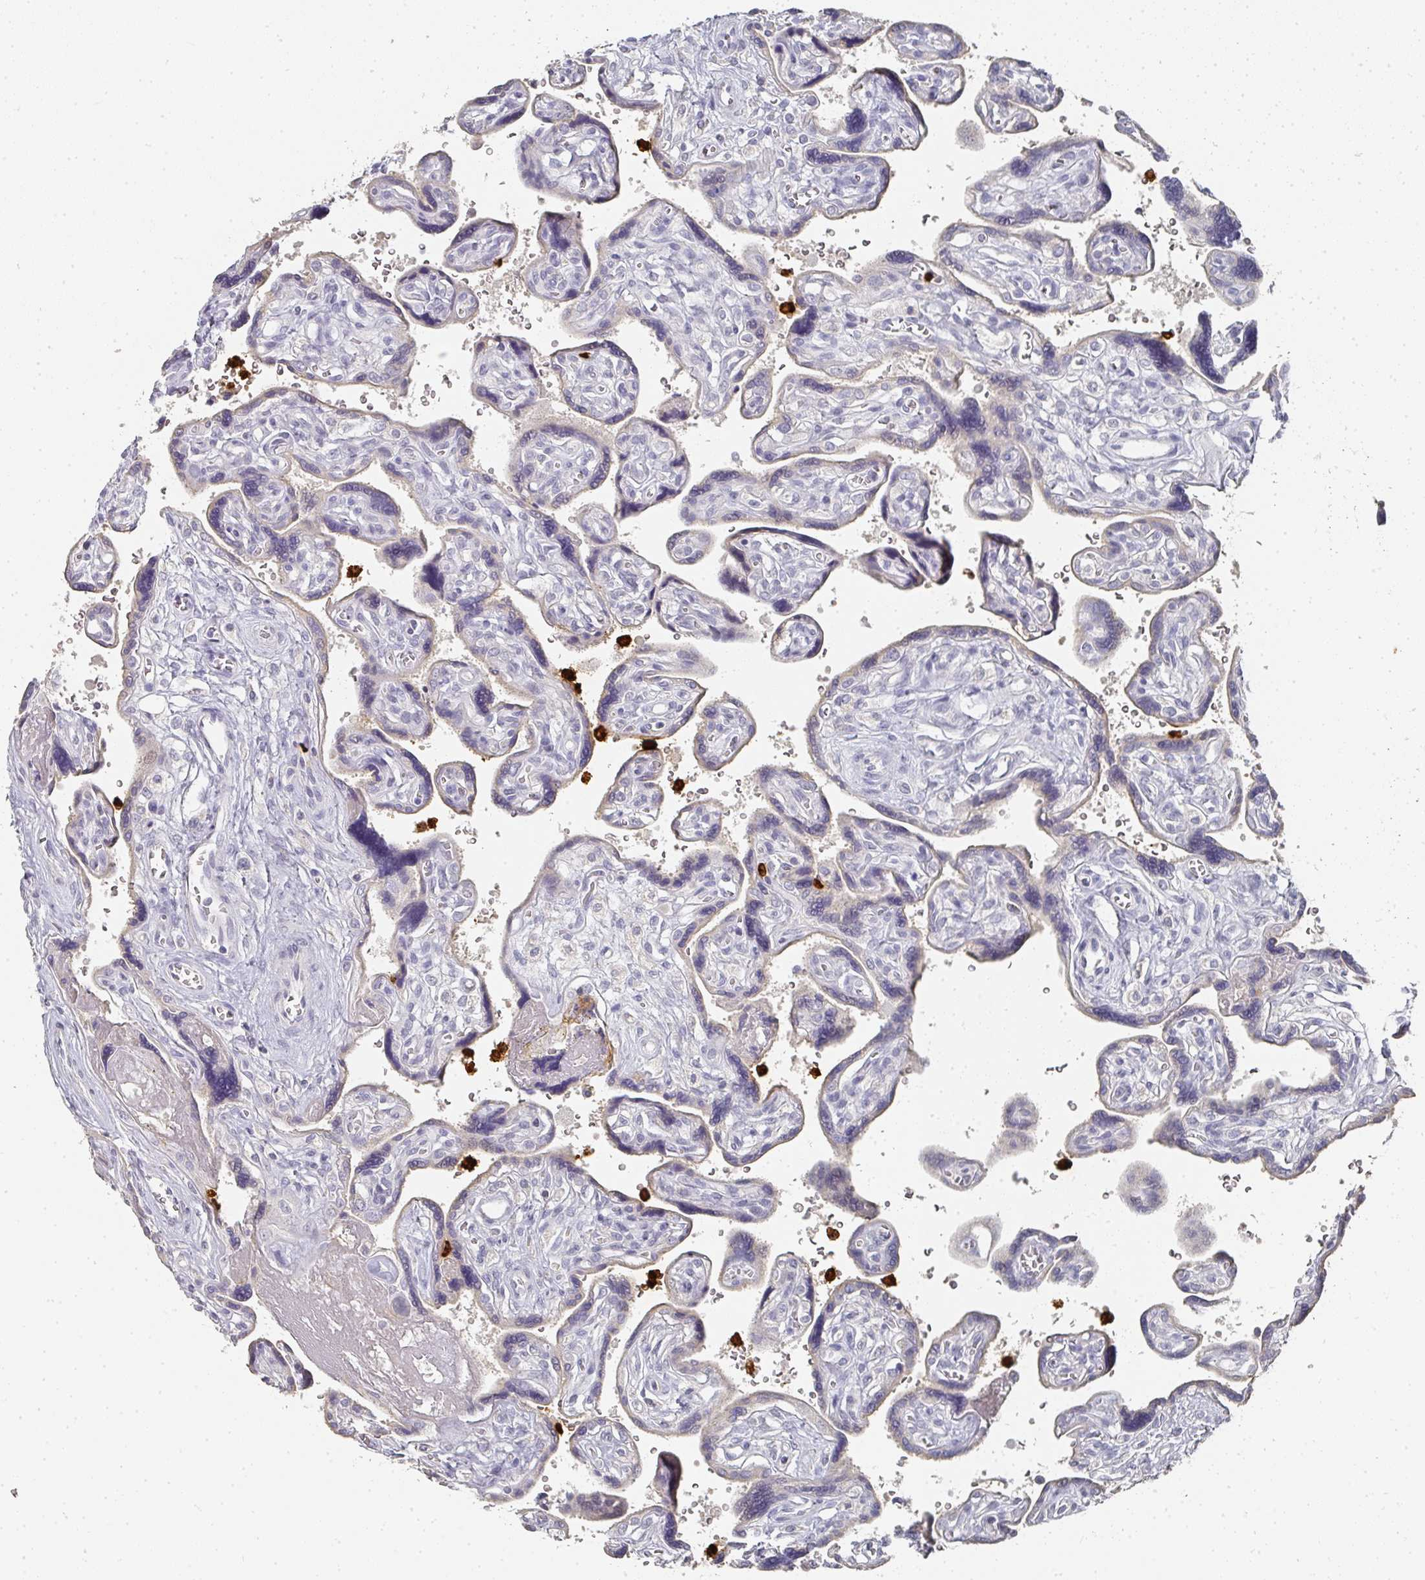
{"staining": {"intensity": "moderate", "quantity": "<25%", "location": "cytoplasmic/membranous"}, "tissue": "placenta", "cell_type": "Decidual cells", "image_type": "normal", "snomed": [{"axis": "morphology", "description": "Normal tissue, NOS"}, {"axis": "topography", "description": "Placenta"}], "caption": "Decidual cells display moderate cytoplasmic/membranous positivity in approximately <25% of cells in benign placenta.", "gene": "CAMP", "patient": {"sex": "female", "age": 39}}